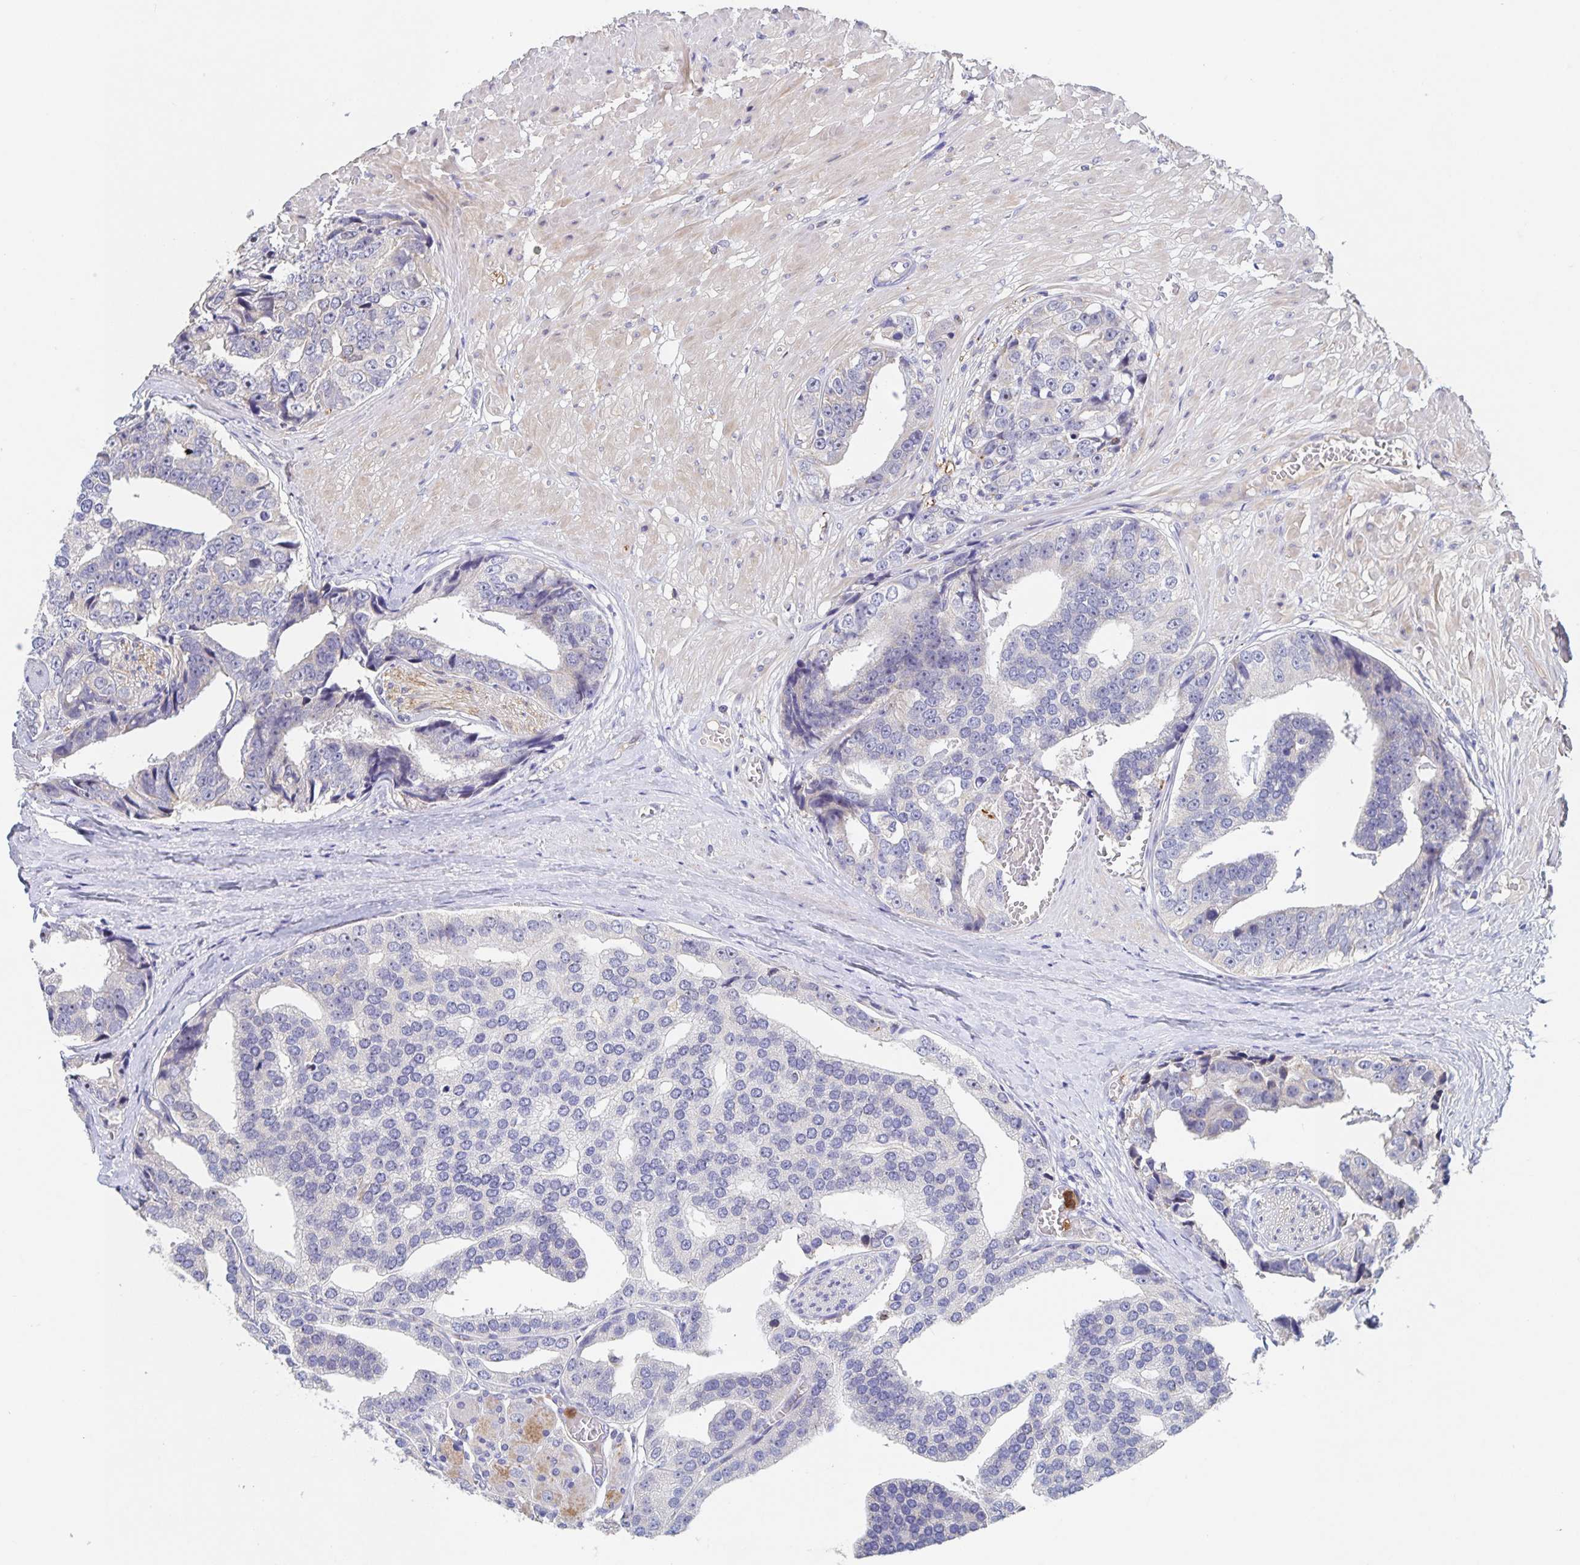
{"staining": {"intensity": "negative", "quantity": "none", "location": "none"}, "tissue": "prostate cancer", "cell_type": "Tumor cells", "image_type": "cancer", "snomed": [{"axis": "morphology", "description": "Adenocarcinoma, High grade"}, {"axis": "topography", "description": "Prostate"}], "caption": "Protein analysis of prostate cancer (high-grade adenocarcinoma) reveals no significant staining in tumor cells.", "gene": "CDC42BPG", "patient": {"sex": "male", "age": 71}}